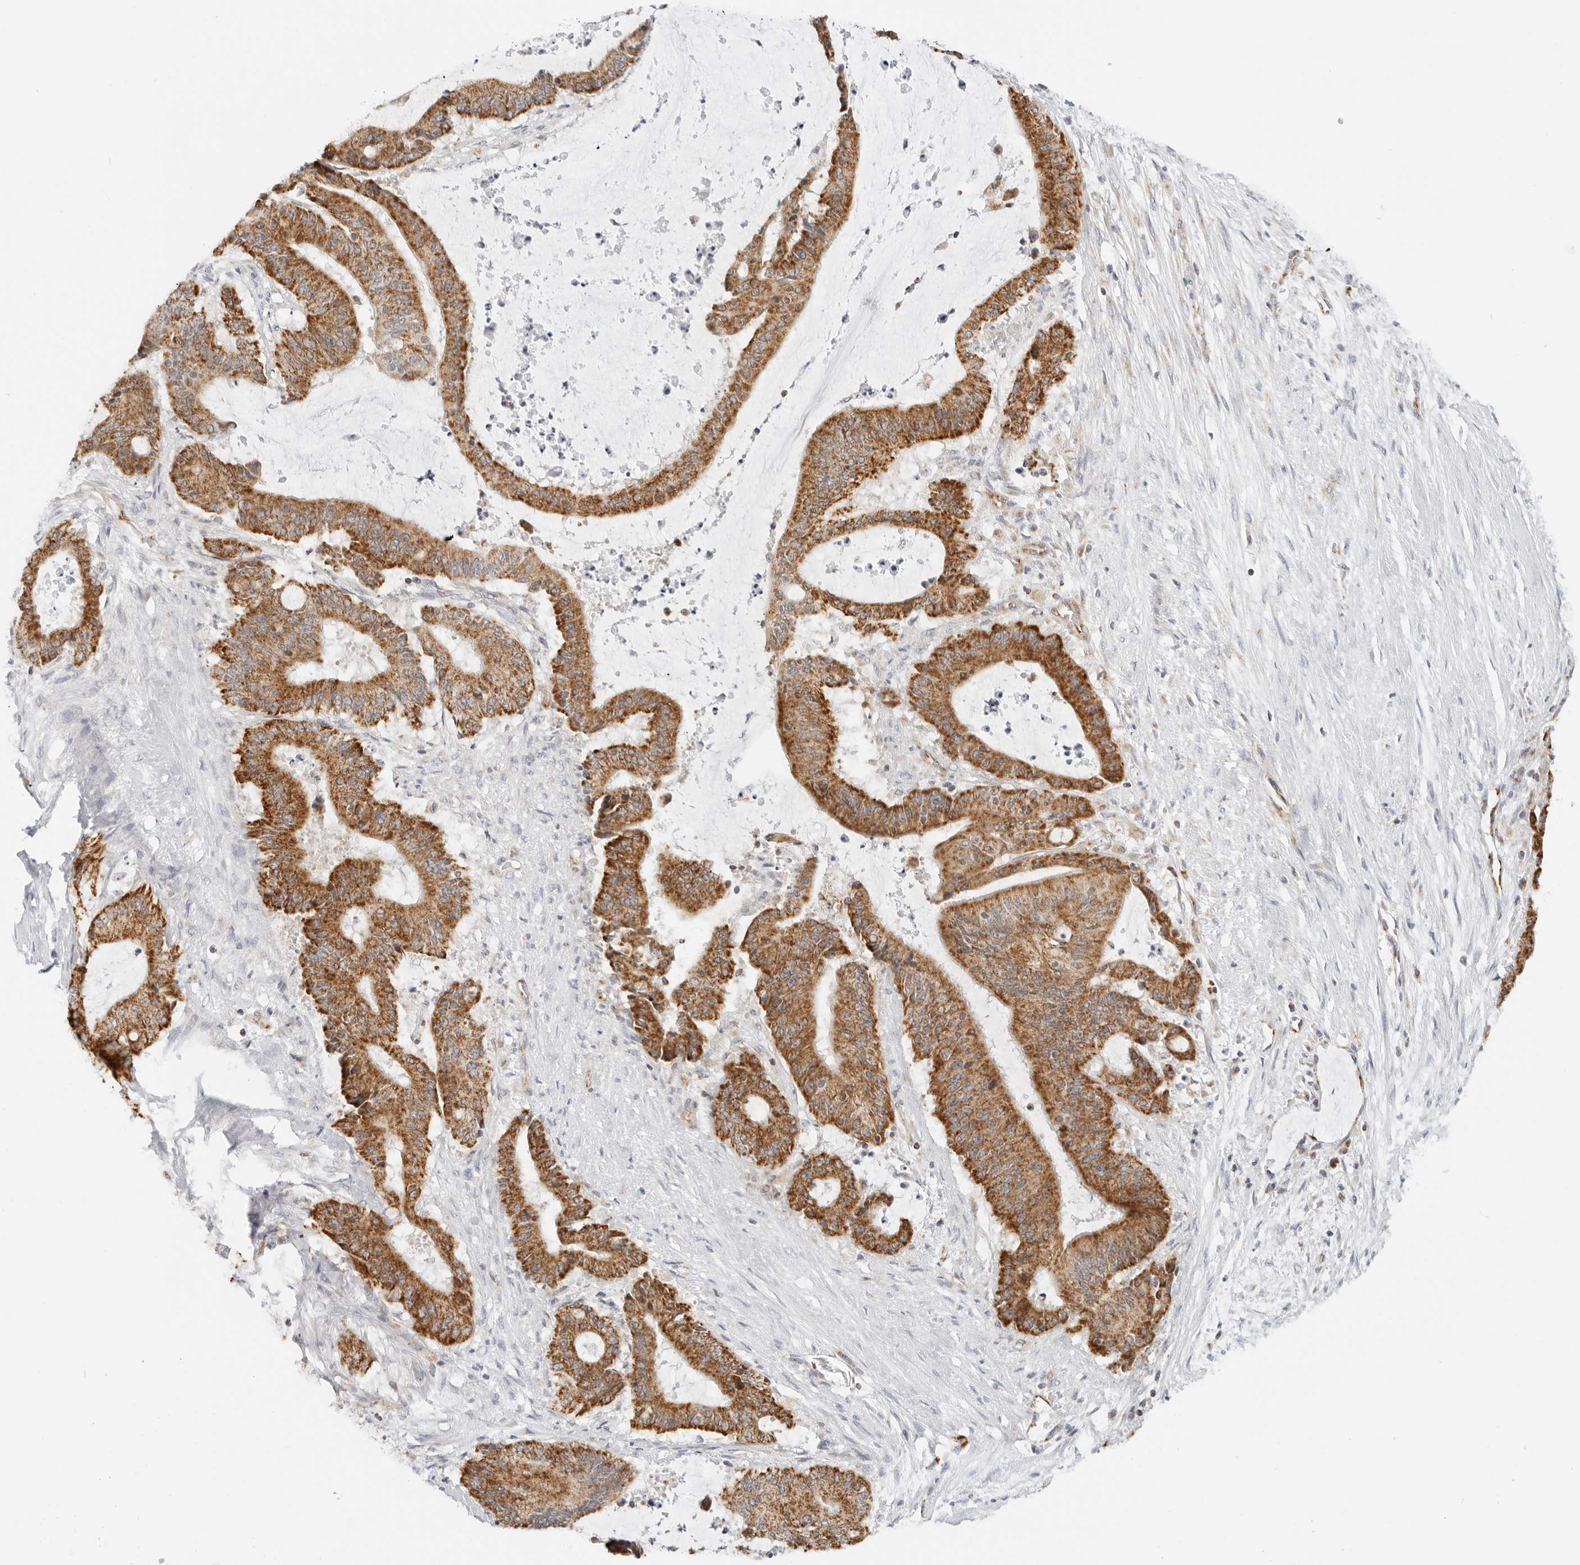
{"staining": {"intensity": "strong", "quantity": ">75%", "location": "cytoplasmic/membranous"}, "tissue": "liver cancer", "cell_type": "Tumor cells", "image_type": "cancer", "snomed": [{"axis": "morphology", "description": "Normal tissue, NOS"}, {"axis": "morphology", "description": "Cholangiocarcinoma"}, {"axis": "topography", "description": "Liver"}, {"axis": "topography", "description": "Peripheral nerve tissue"}], "caption": "Tumor cells demonstrate high levels of strong cytoplasmic/membranous staining in approximately >75% of cells in human cholangiocarcinoma (liver).", "gene": "RC3H1", "patient": {"sex": "female", "age": 73}}